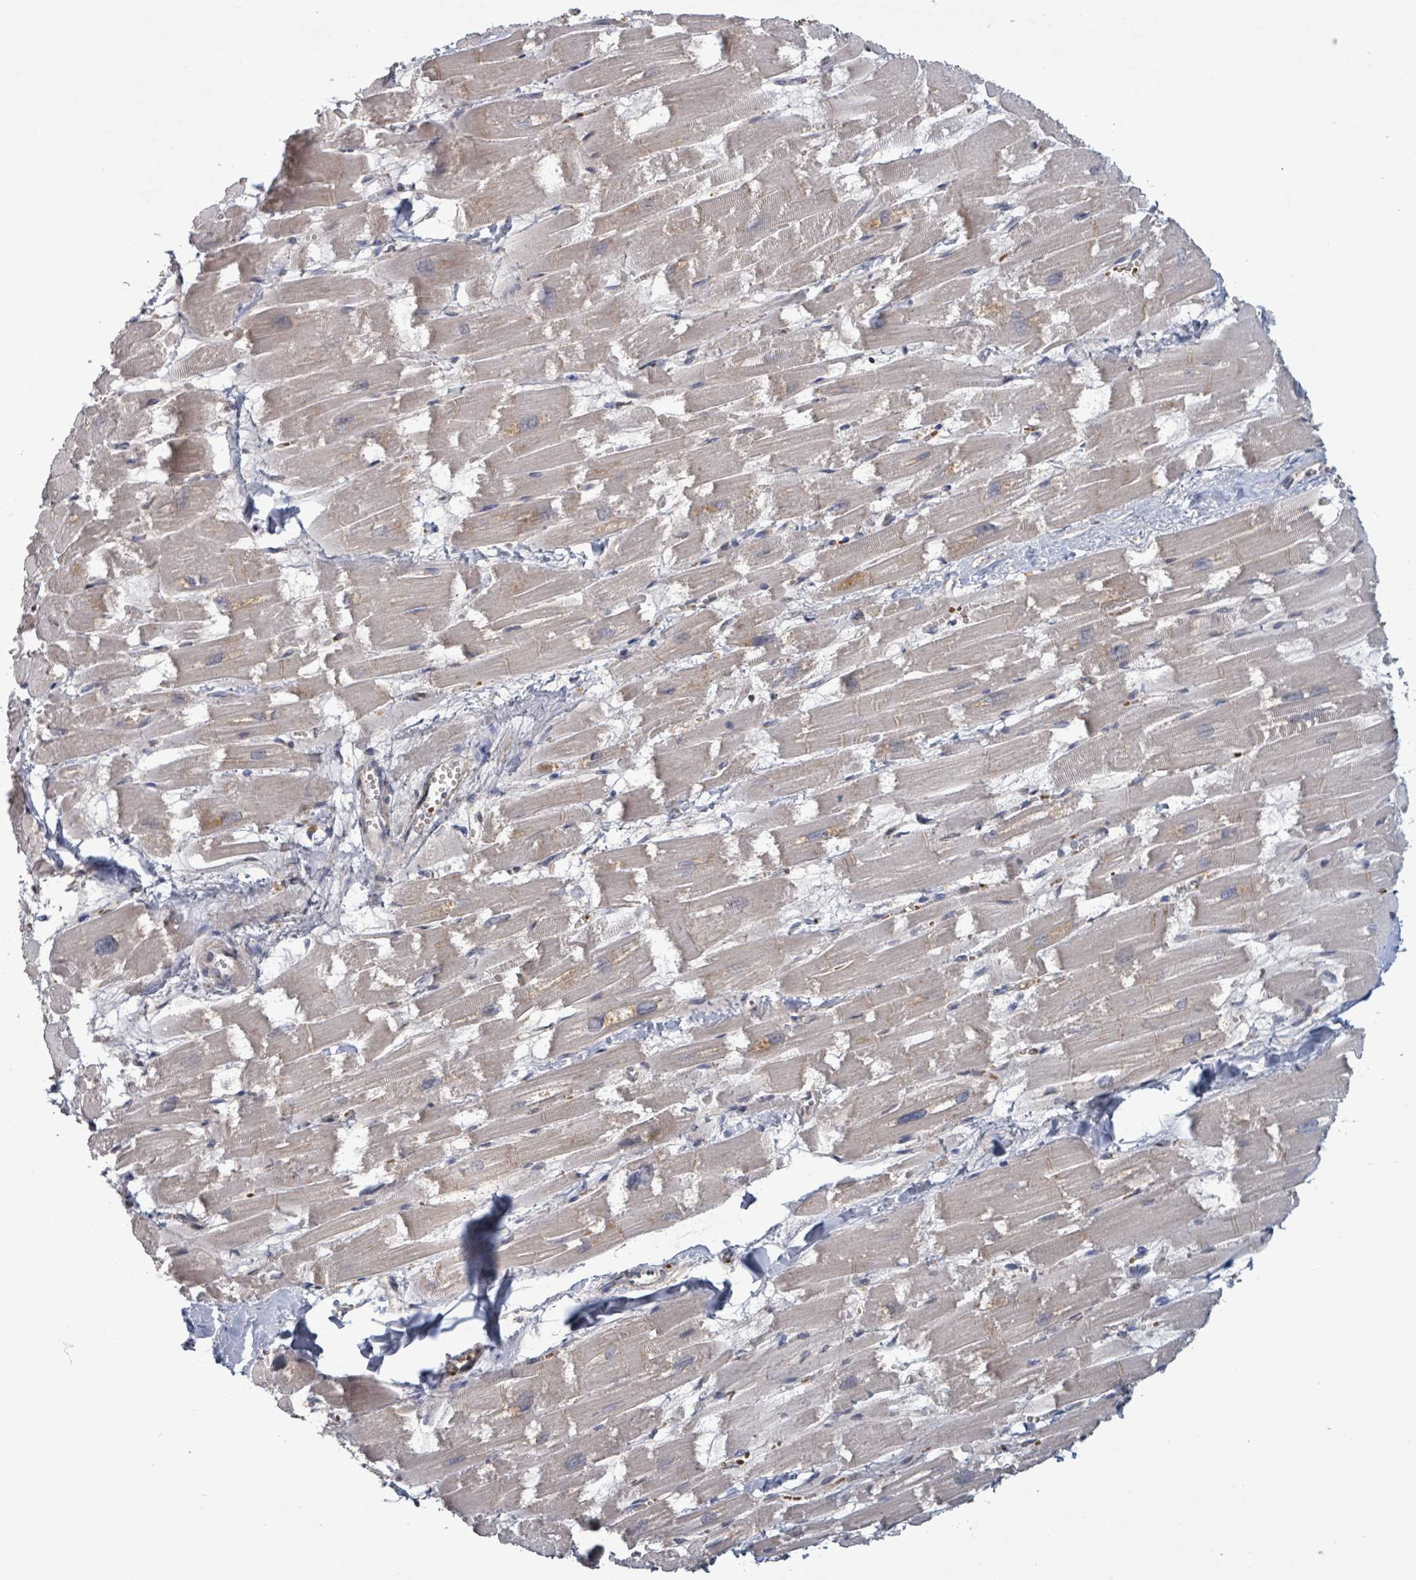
{"staining": {"intensity": "negative", "quantity": "none", "location": "none"}, "tissue": "heart muscle", "cell_type": "Cardiomyocytes", "image_type": "normal", "snomed": [{"axis": "morphology", "description": "Normal tissue, NOS"}, {"axis": "topography", "description": "Heart"}], "caption": "Immunohistochemical staining of unremarkable heart muscle reveals no significant staining in cardiomyocytes. Nuclei are stained in blue.", "gene": "GRM8", "patient": {"sex": "male", "age": 54}}